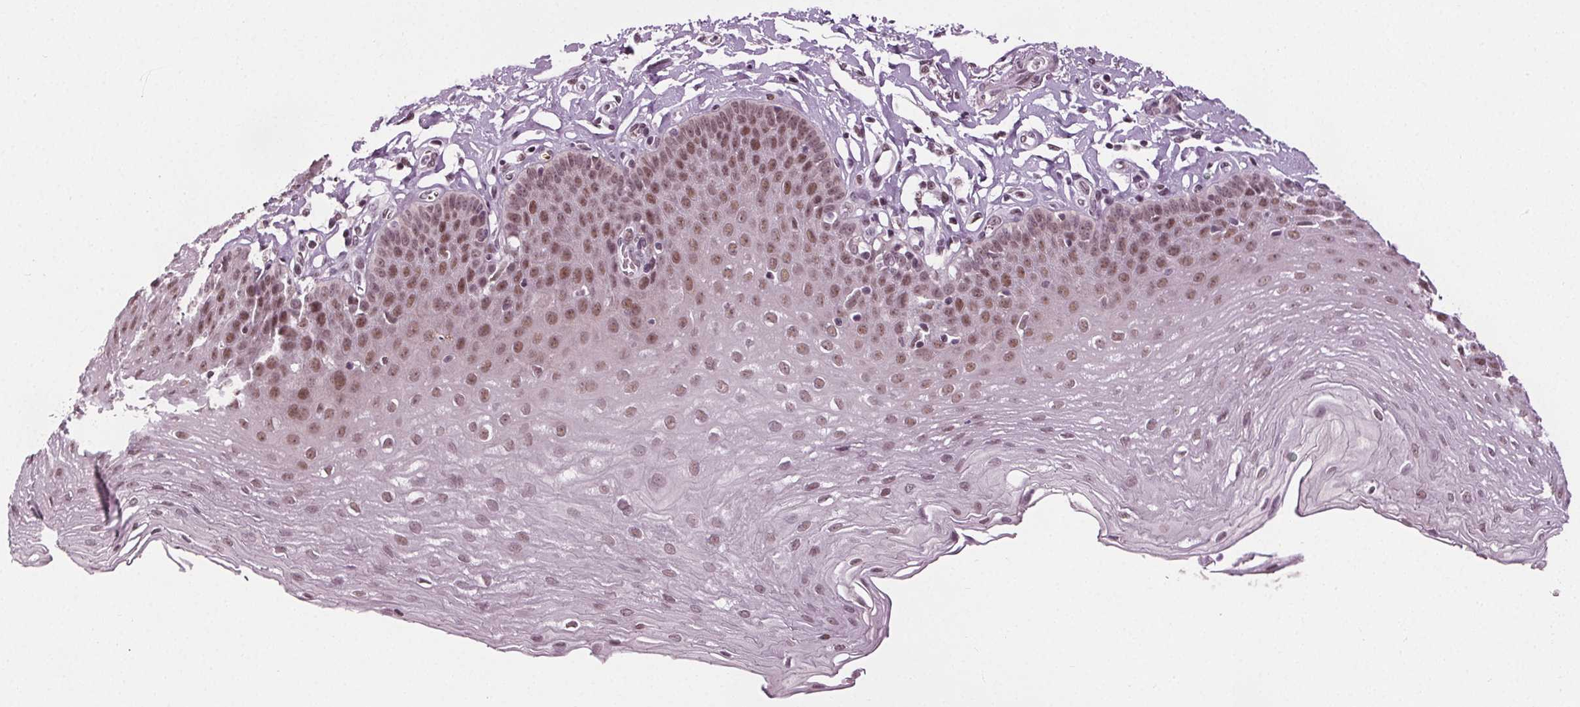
{"staining": {"intensity": "moderate", "quantity": ">75%", "location": "nuclear"}, "tissue": "esophagus", "cell_type": "Squamous epithelial cells", "image_type": "normal", "snomed": [{"axis": "morphology", "description": "Normal tissue, NOS"}, {"axis": "topography", "description": "Esophagus"}], "caption": "Esophagus was stained to show a protein in brown. There is medium levels of moderate nuclear expression in about >75% of squamous epithelial cells. Nuclei are stained in blue.", "gene": "IWS1", "patient": {"sex": "female", "age": 81}}